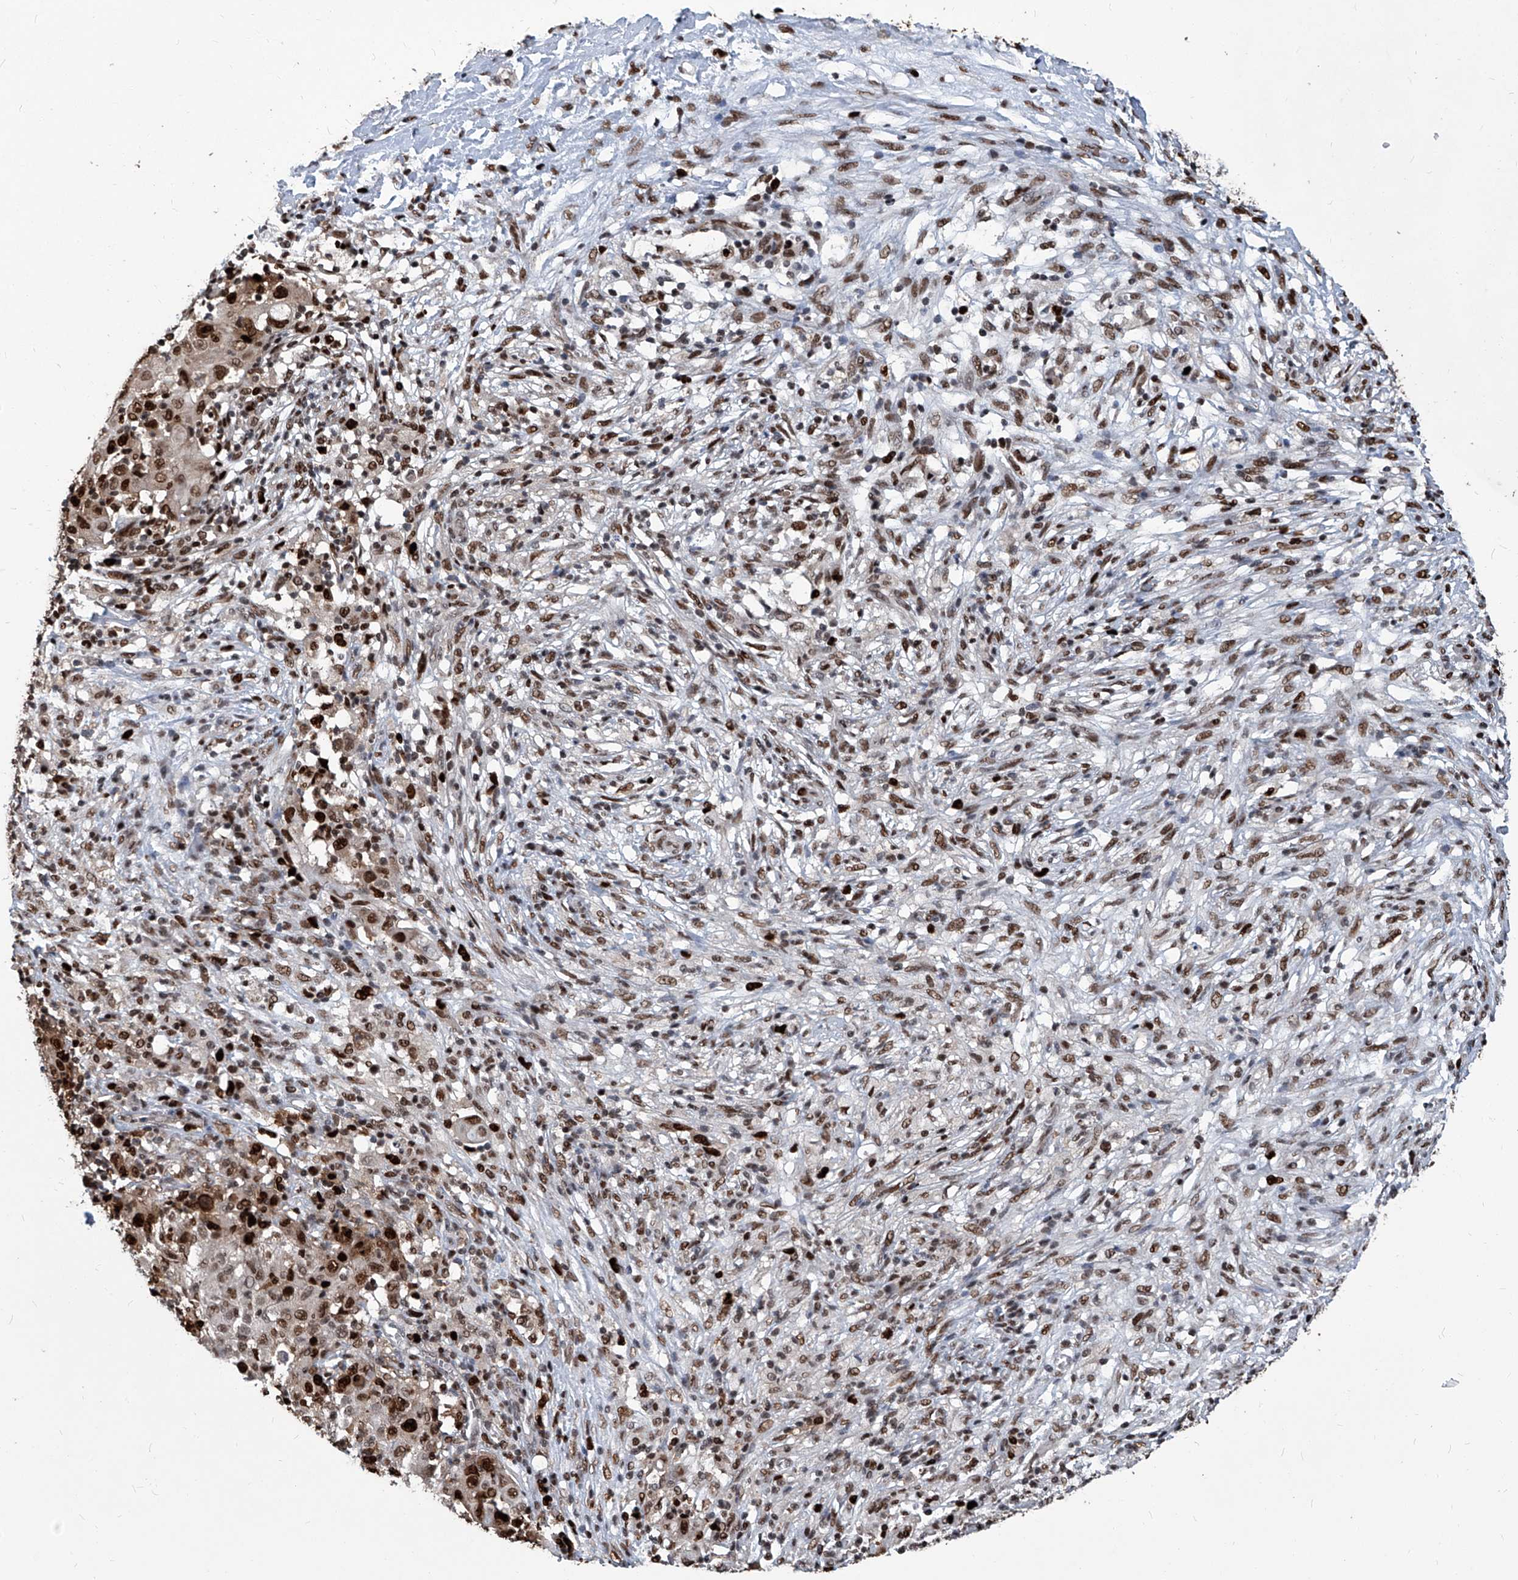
{"staining": {"intensity": "strong", "quantity": ">75%", "location": "cytoplasmic/membranous,nuclear"}, "tissue": "ovarian cancer", "cell_type": "Tumor cells", "image_type": "cancer", "snomed": [{"axis": "morphology", "description": "Carcinoma, endometroid"}, {"axis": "topography", "description": "Ovary"}], "caption": "This photomicrograph exhibits immunohistochemistry (IHC) staining of endometroid carcinoma (ovarian), with high strong cytoplasmic/membranous and nuclear expression in about >75% of tumor cells.", "gene": "PCNA", "patient": {"sex": "female", "age": 42}}